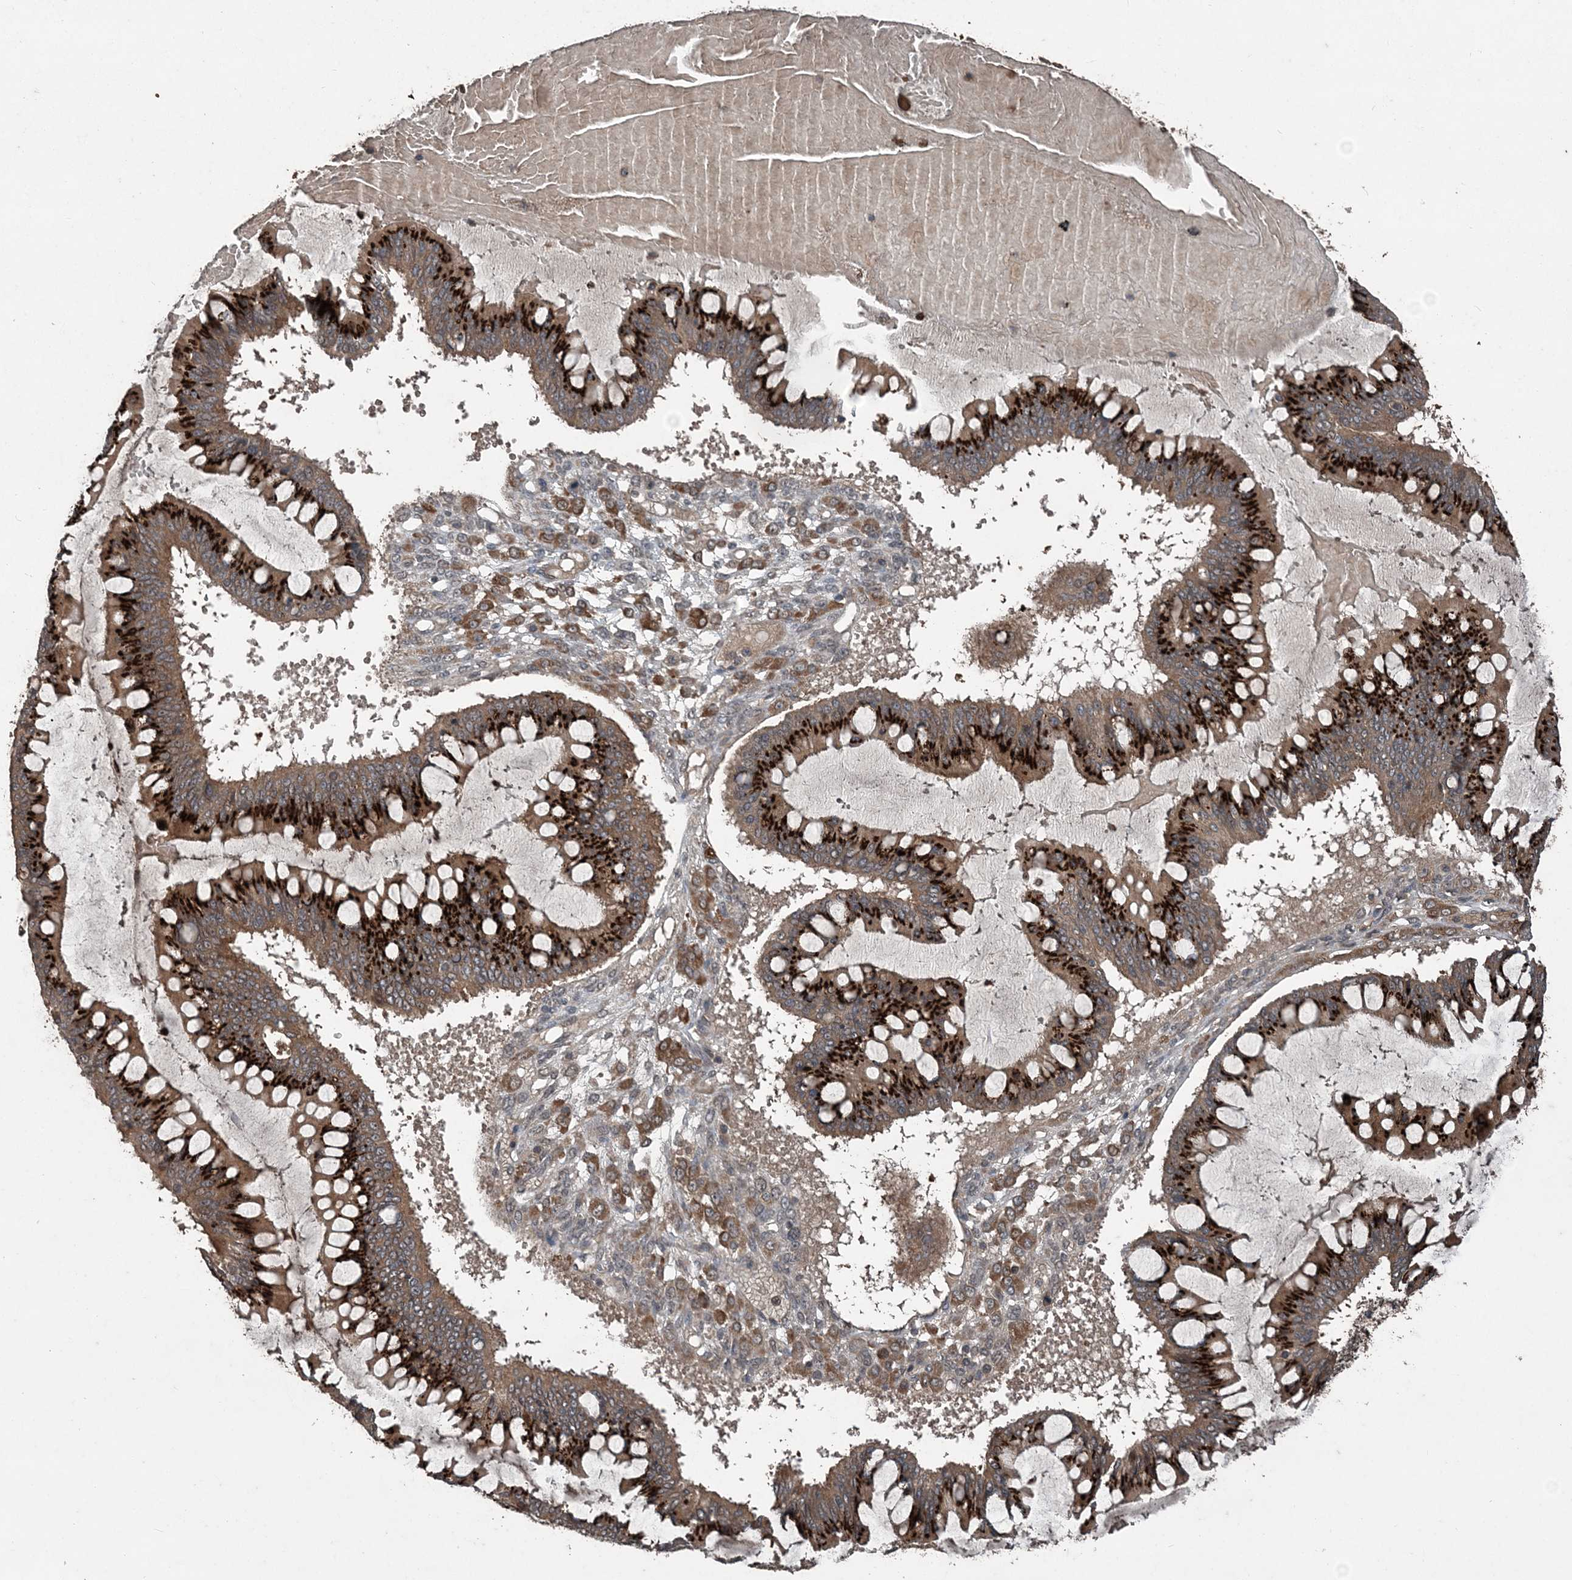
{"staining": {"intensity": "strong", "quantity": ">75%", "location": "cytoplasmic/membranous"}, "tissue": "ovarian cancer", "cell_type": "Tumor cells", "image_type": "cancer", "snomed": [{"axis": "morphology", "description": "Cystadenocarcinoma, mucinous, NOS"}, {"axis": "topography", "description": "Ovary"}], "caption": "Immunohistochemical staining of human ovarian cancer (mucinous cystadenocarcinoma) displays high levels of strong cytoplasmic/membranous protein staining in about >75% of tumor cells.", "gene": "CFL1", "patient": {"sex": "female", "age": 73}}